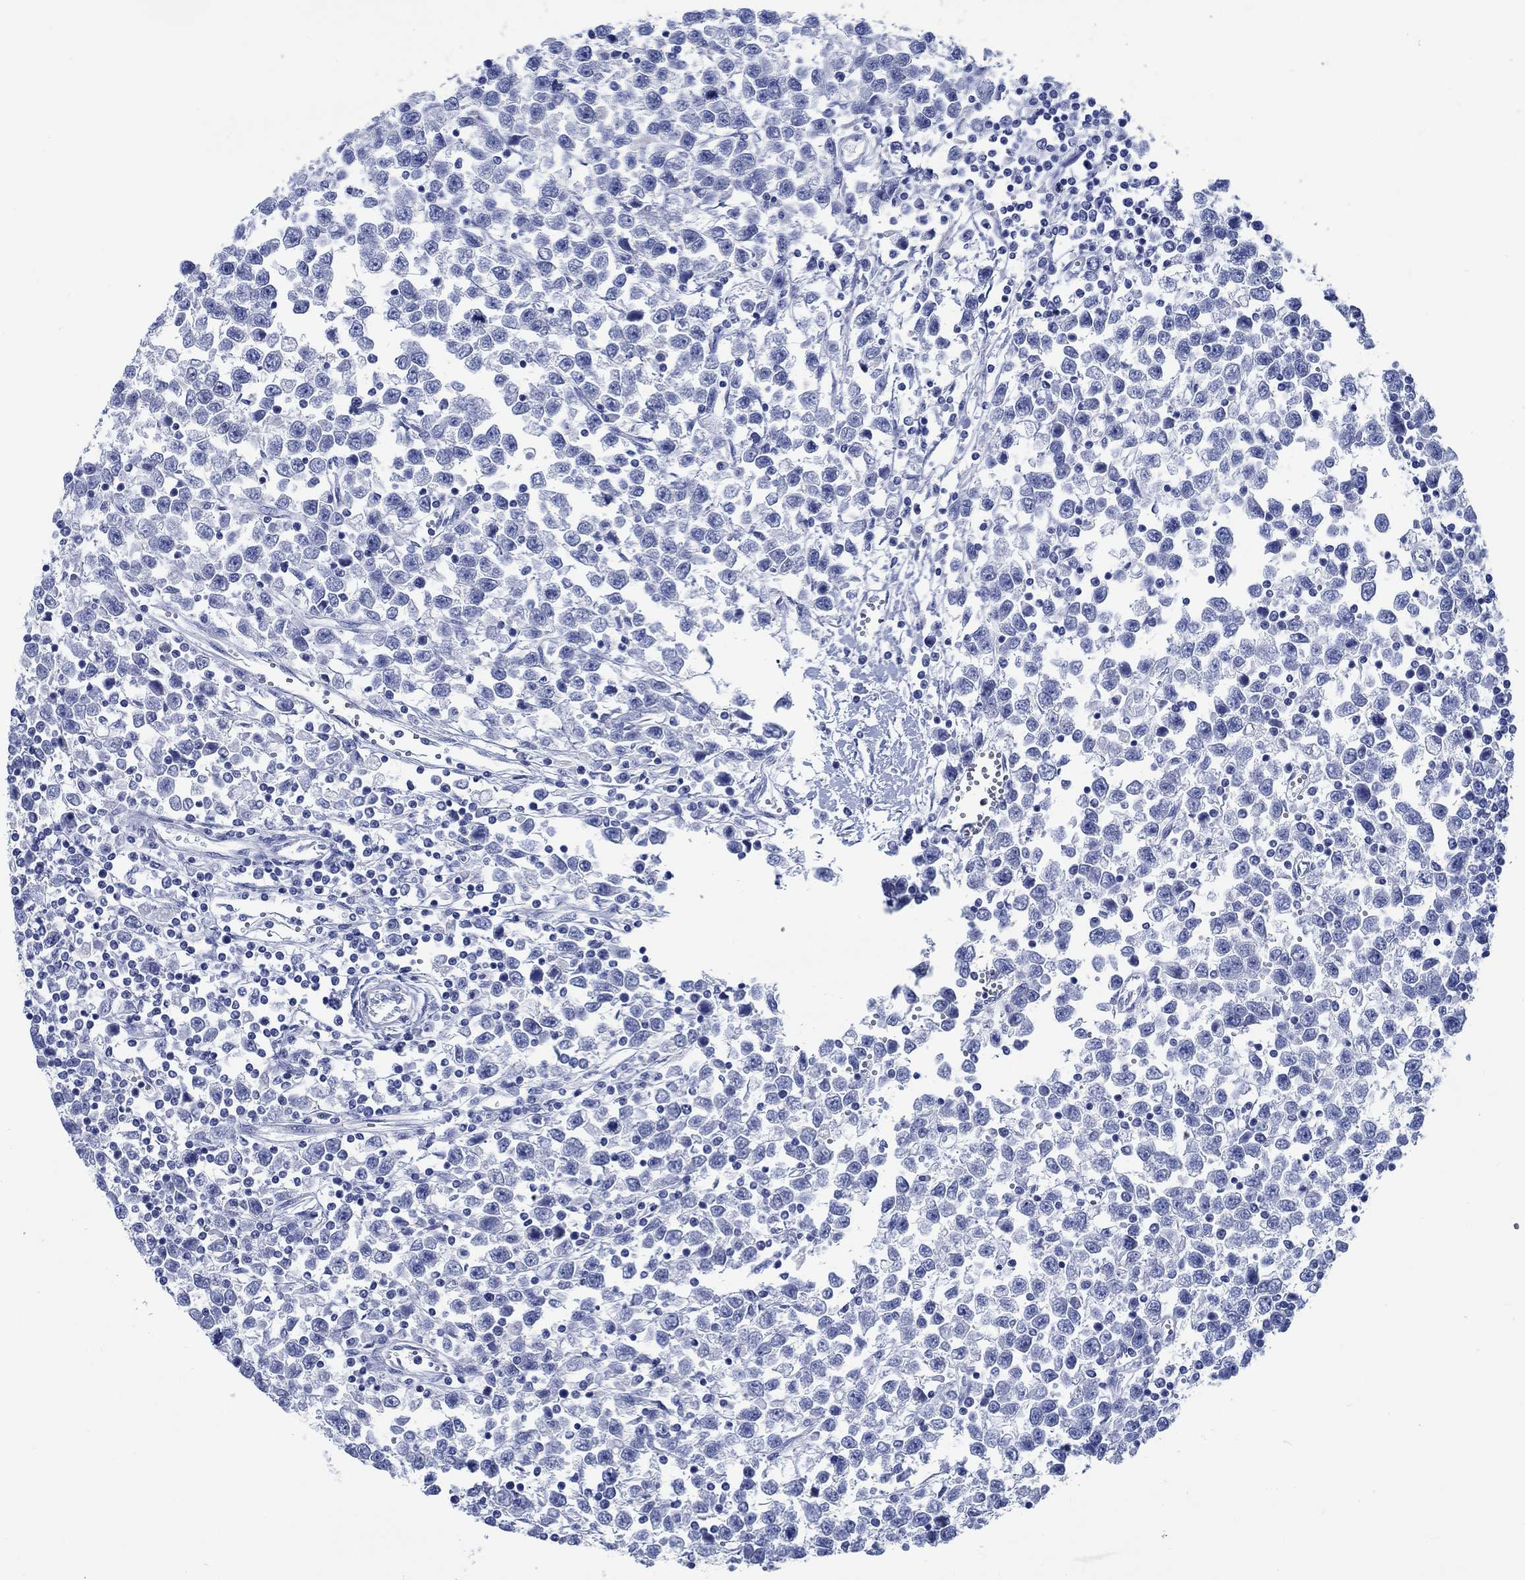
{"staining": {"intensity": "negative", "quantity": "none", "location": "none"}, "tissue": "testis cancer", "cell_type": "Tumor cells", "image_type": "cancer", "snomed": [{"axis": "morphology", "description": "Seminoma, NOS"}, {"axis": "topography", "description": "Testis"}], "caption": "Testis cancer stained for a protein using immunohistochemistry (IHC) demonstrates no positivity tumor cells.", "gene": "SVEP1", "patient": {"sex": "male", "age": 34}}